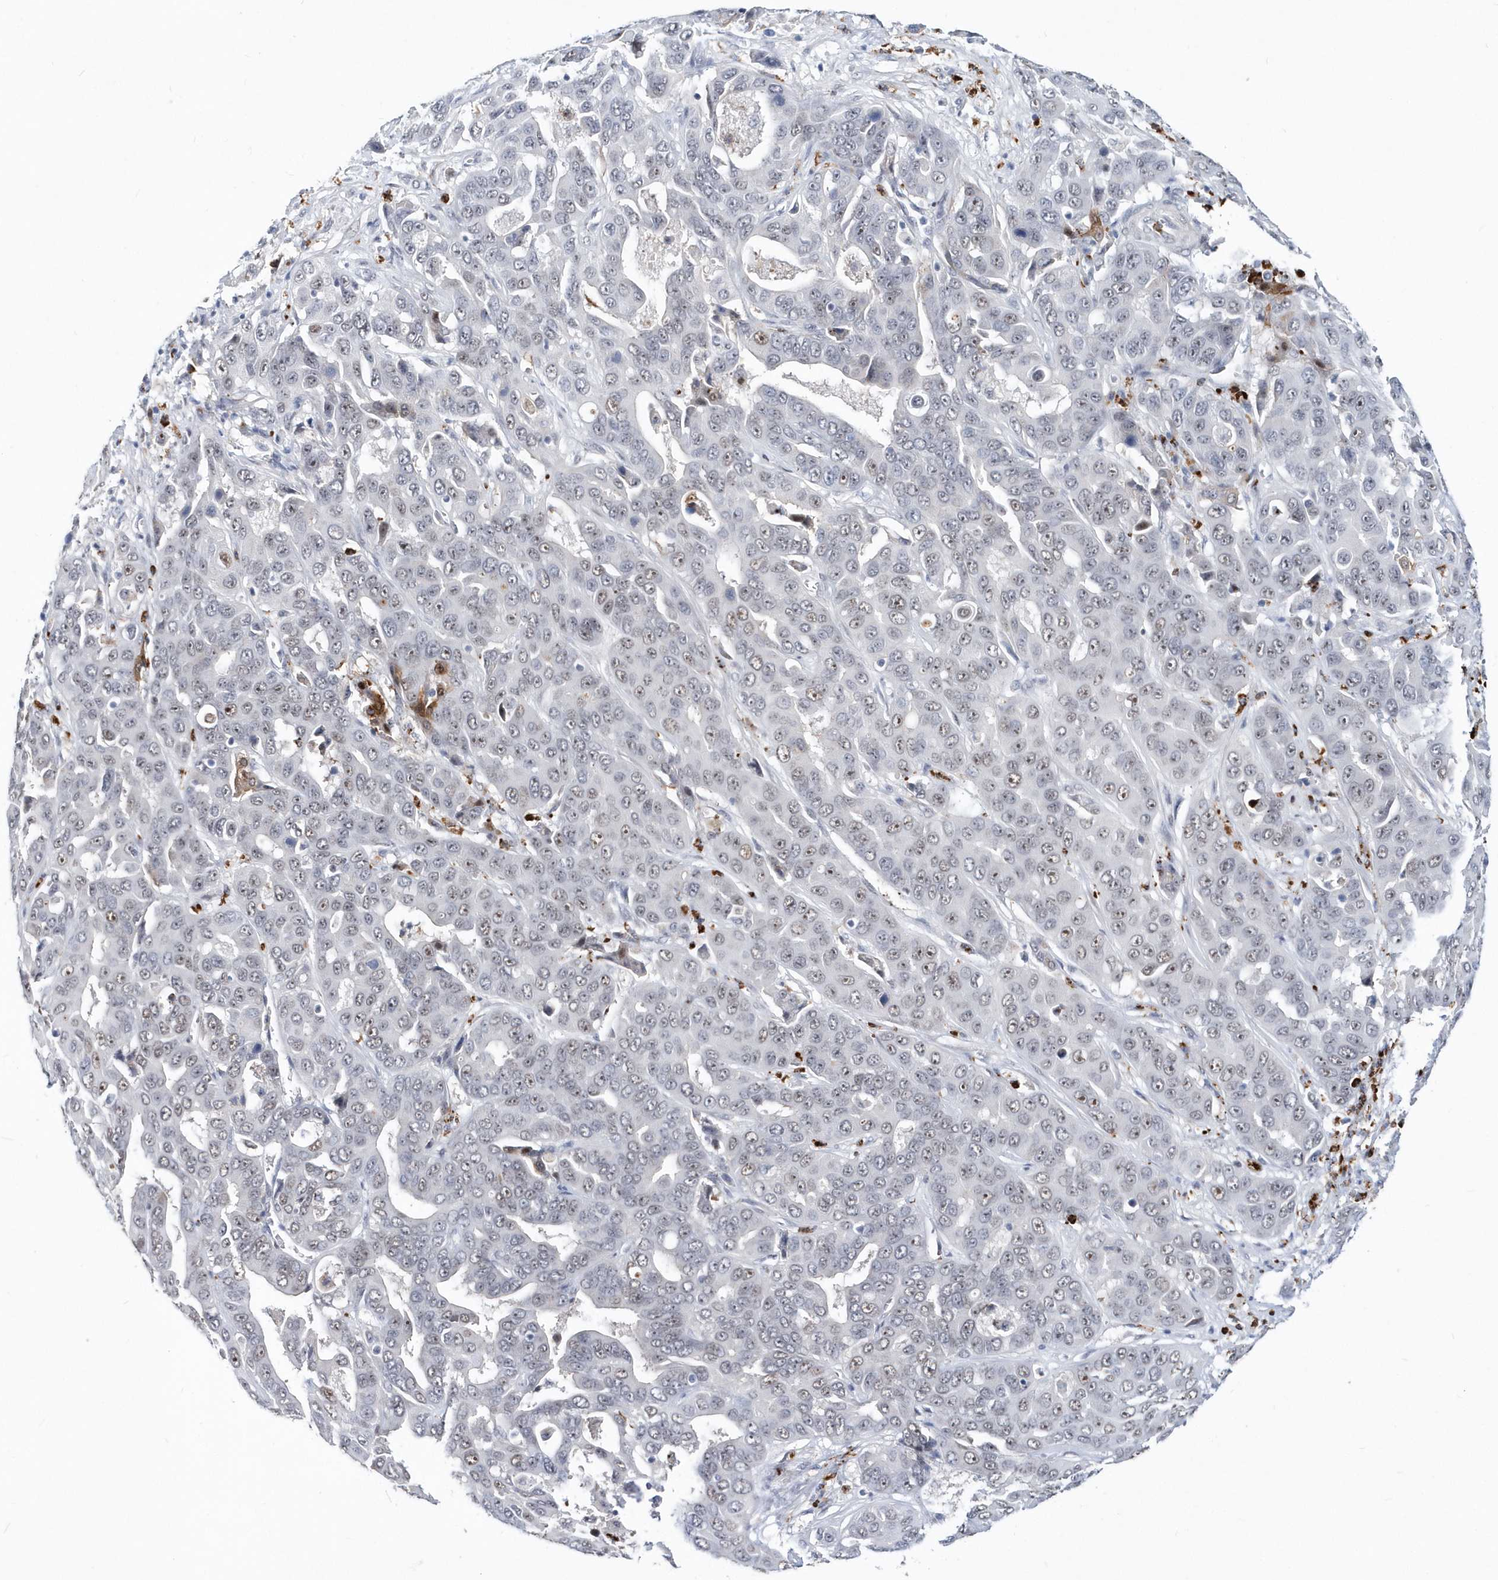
{"staining": {"intensity": "weak", "quantity": "<25%", "location": "nuclear"}, "tissue": "liver cancer", "cell_type": "Tumor cells", "image_type": "cancer", "snomed": [{"axis": "morphology", "description": "Cholangiocarcinoma"}, {"axis": "topography", "description": "Liver"}], "caption": "High magnification brightfield microscopy of liver cholangiocarcinoma stained with DAB (3,3'-diaminobenzidine) (brown) and counterstained with hematoxylin (blue): tumor cells show no significant expression. (DAB (3,3'-diaminobenzidine) IHC, high magnification).", "gene": "ASCL4", "patient": {"sex": "female", "age": 52}}